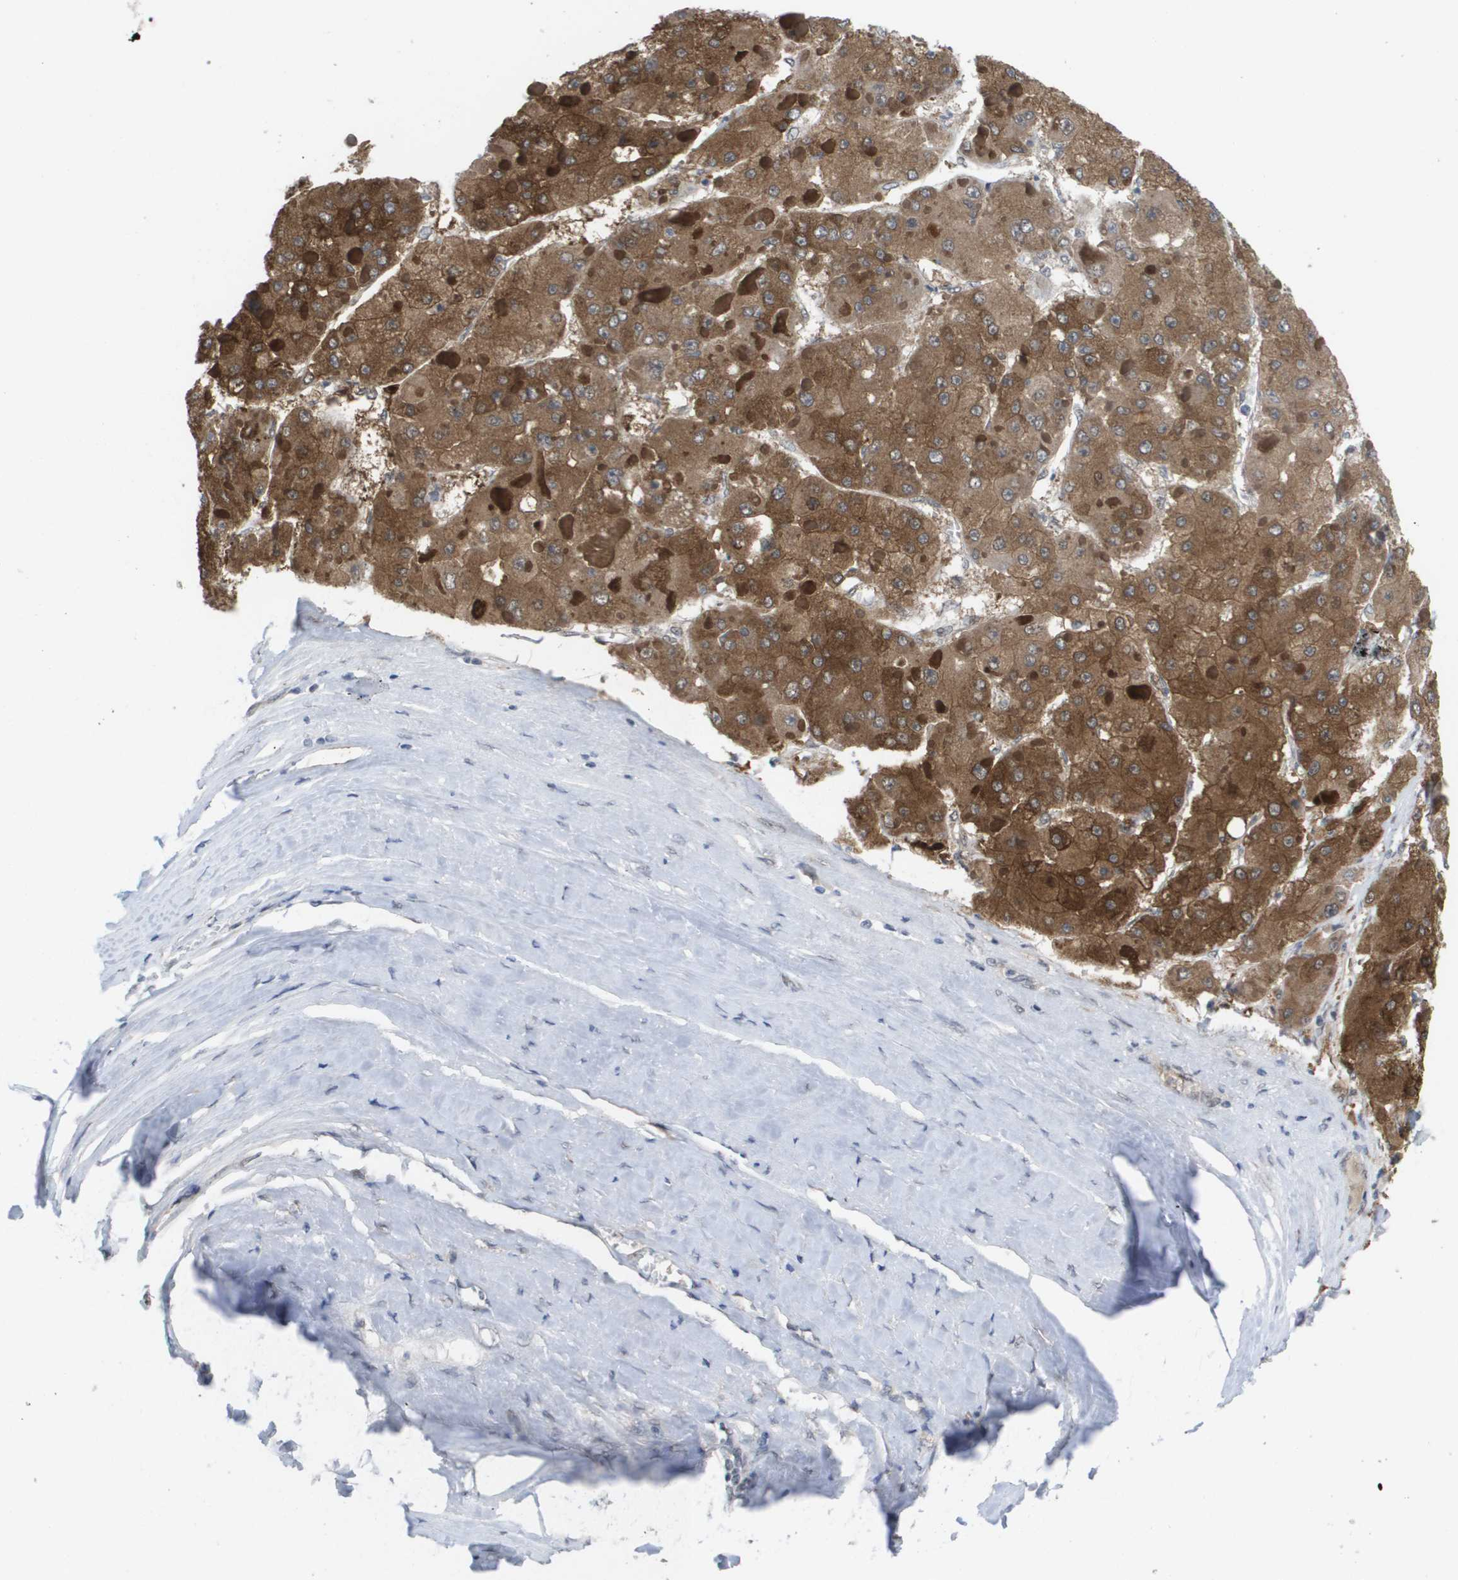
{"staining": {"intensity": "strong", "quantity": ">75%", "location": "cytoplasmic/membranous"}, "tissue": "liver cancer", "cell_type": "Tumor cells", "image_type": "cancer", "snomed": [{"axis": "morphology", "description": "Carcinoma, Hepatocellular, NOS"}, {"axis": "topography", "description": "Liver"}], "caption": "A high-resolution micrograph shows immunohistochemistry staining of liver cancer (hepatocellular carcinoma), which shows strong cytoplasmic/membranous expression in about >75% of tumor cells. (DAB IHC, brown staining for protein, blue staining for nuclei).", "gene": "AMBRA1", "patient": {"sex": "female", "age": 73}}